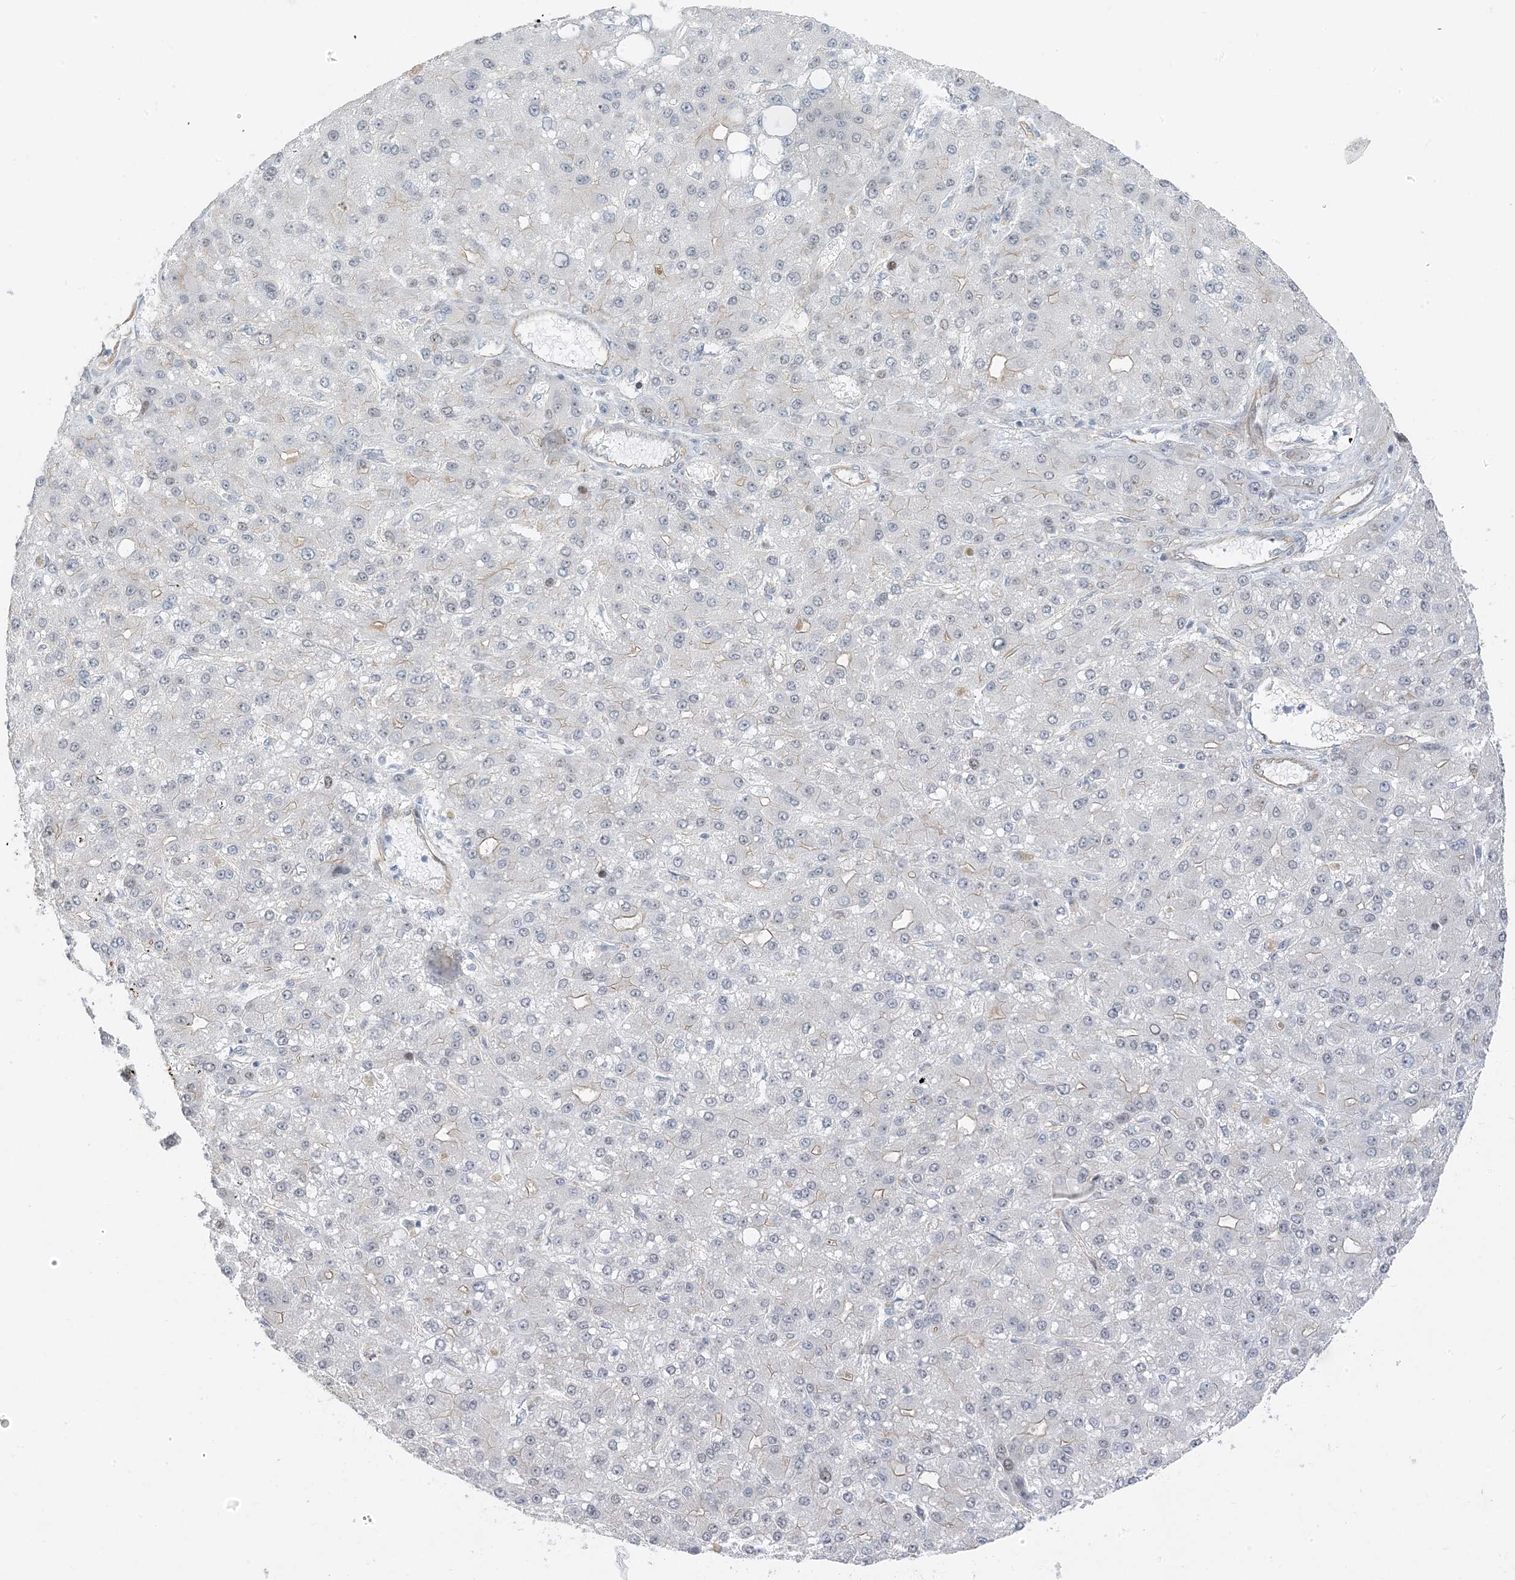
{"staining": {"intensity": "negative", "quantity": "none", "location": "none"}, "tissue": "liver cancer", "cell_type": "Tumor cells", "image_type": "cancer", "snomed": [{"axis": "morphology", "description": "Carcinoma, Hepatocellular, NOS"}, {"axis": "topography", "description": "Liver"}], "caption": "Image shows no protein positivity in tumor cells of hepatocellular carcinoma (liver) tissue.", "gene": "IL36B", "patient": {"sex": "male", "age": 67}}